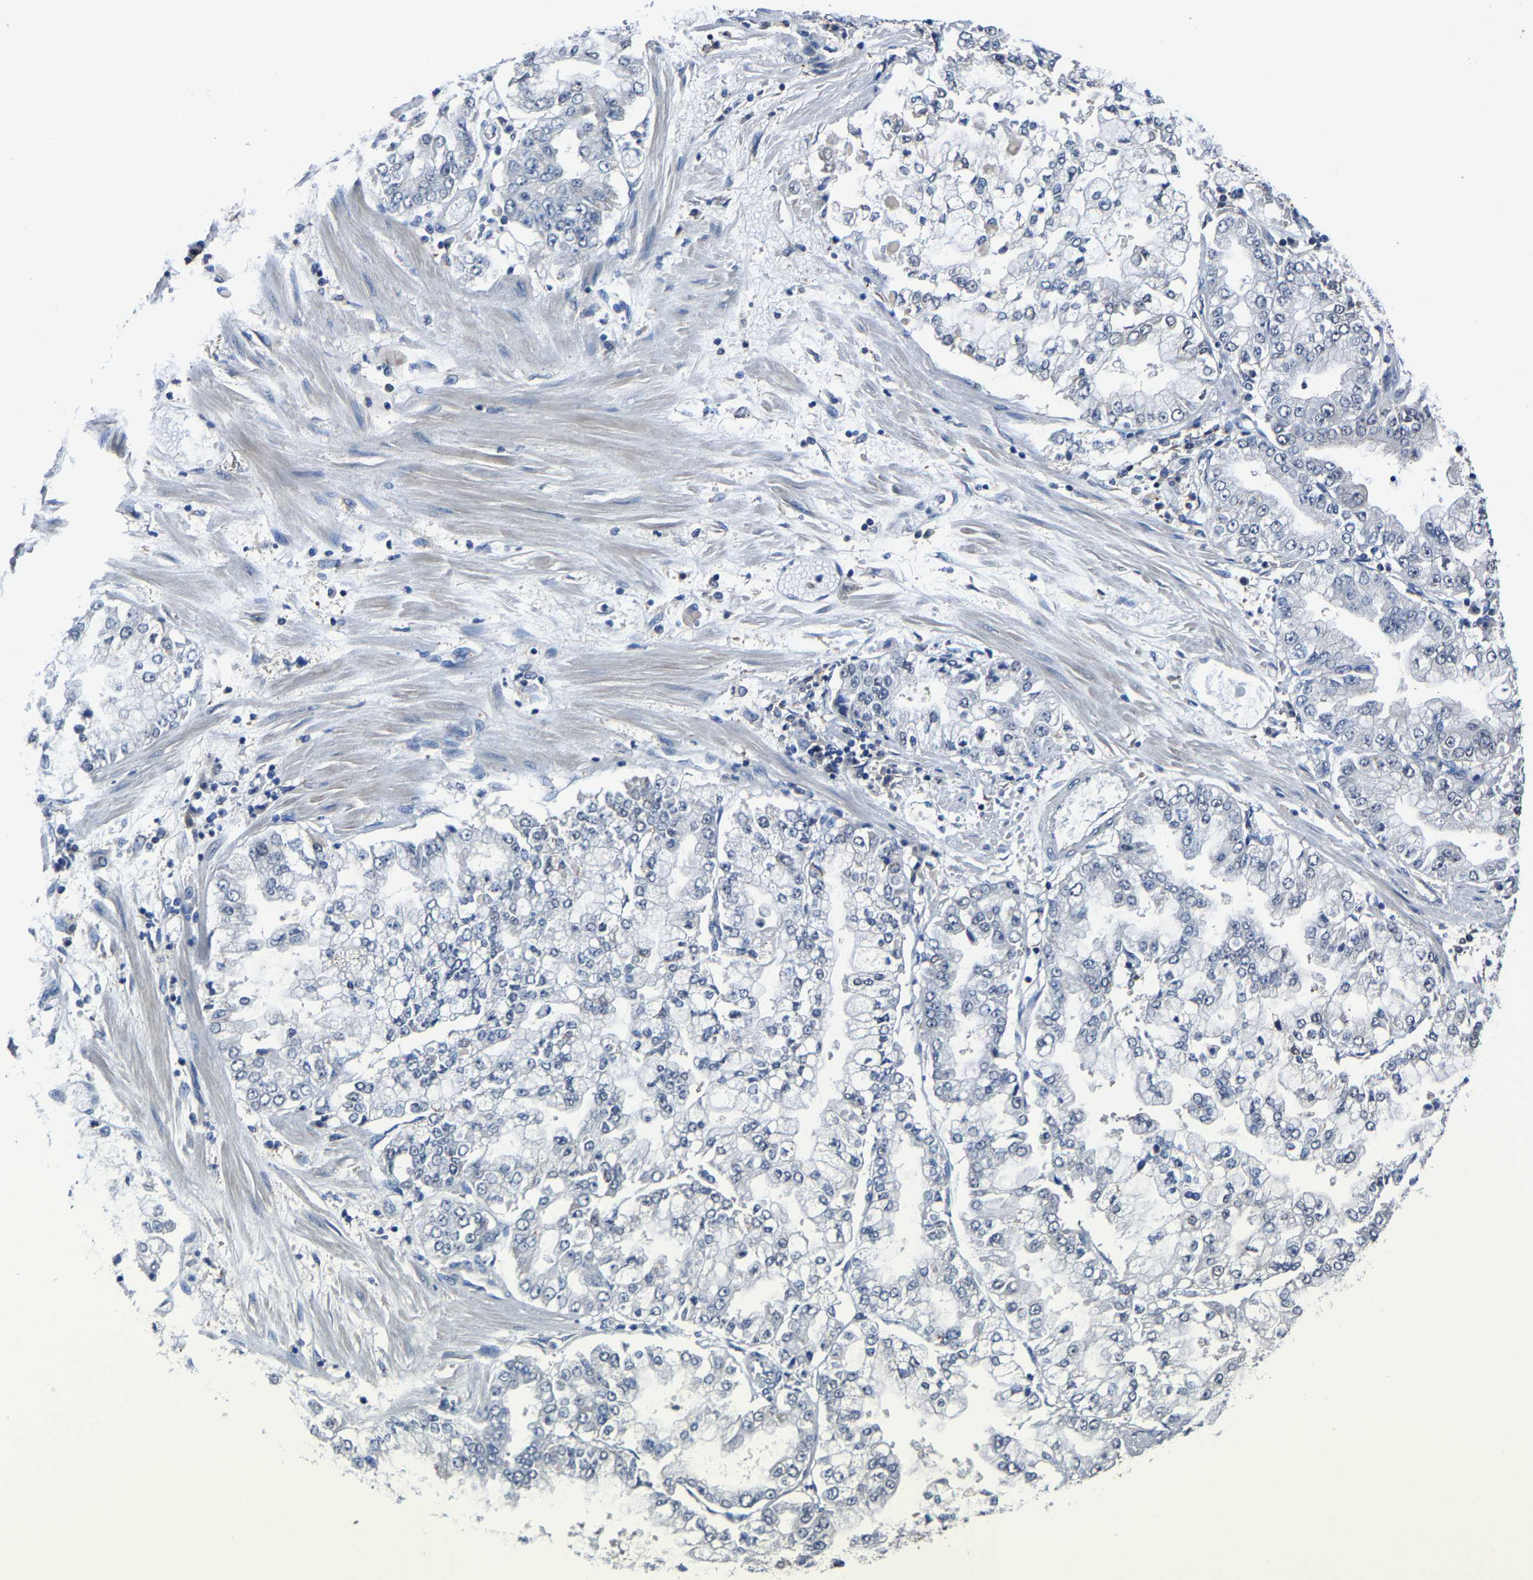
{"staining": {"intensity": "negative", "quantity": "none", "location": "none"}, "tissue": "stomach cancer", "cell_type": "Tumor cells", "image_type": "cancer", "snomed": [{"axis": "morphology", "description": "Adenocarcinoma, NOS"}, {"axis": "topography", "description": "Stomach"}], "caption": "Immunohistochemistry photomicrograph of human stomach adenocarcinoma stained for a protein (brown), which demonstrates no positivity in tumor cells. (Immunohistochemistry (ihc), brightfield microscopy, high magnification).", "gene": "STRBP", "patient": {"sex": "male", "age": 76}}